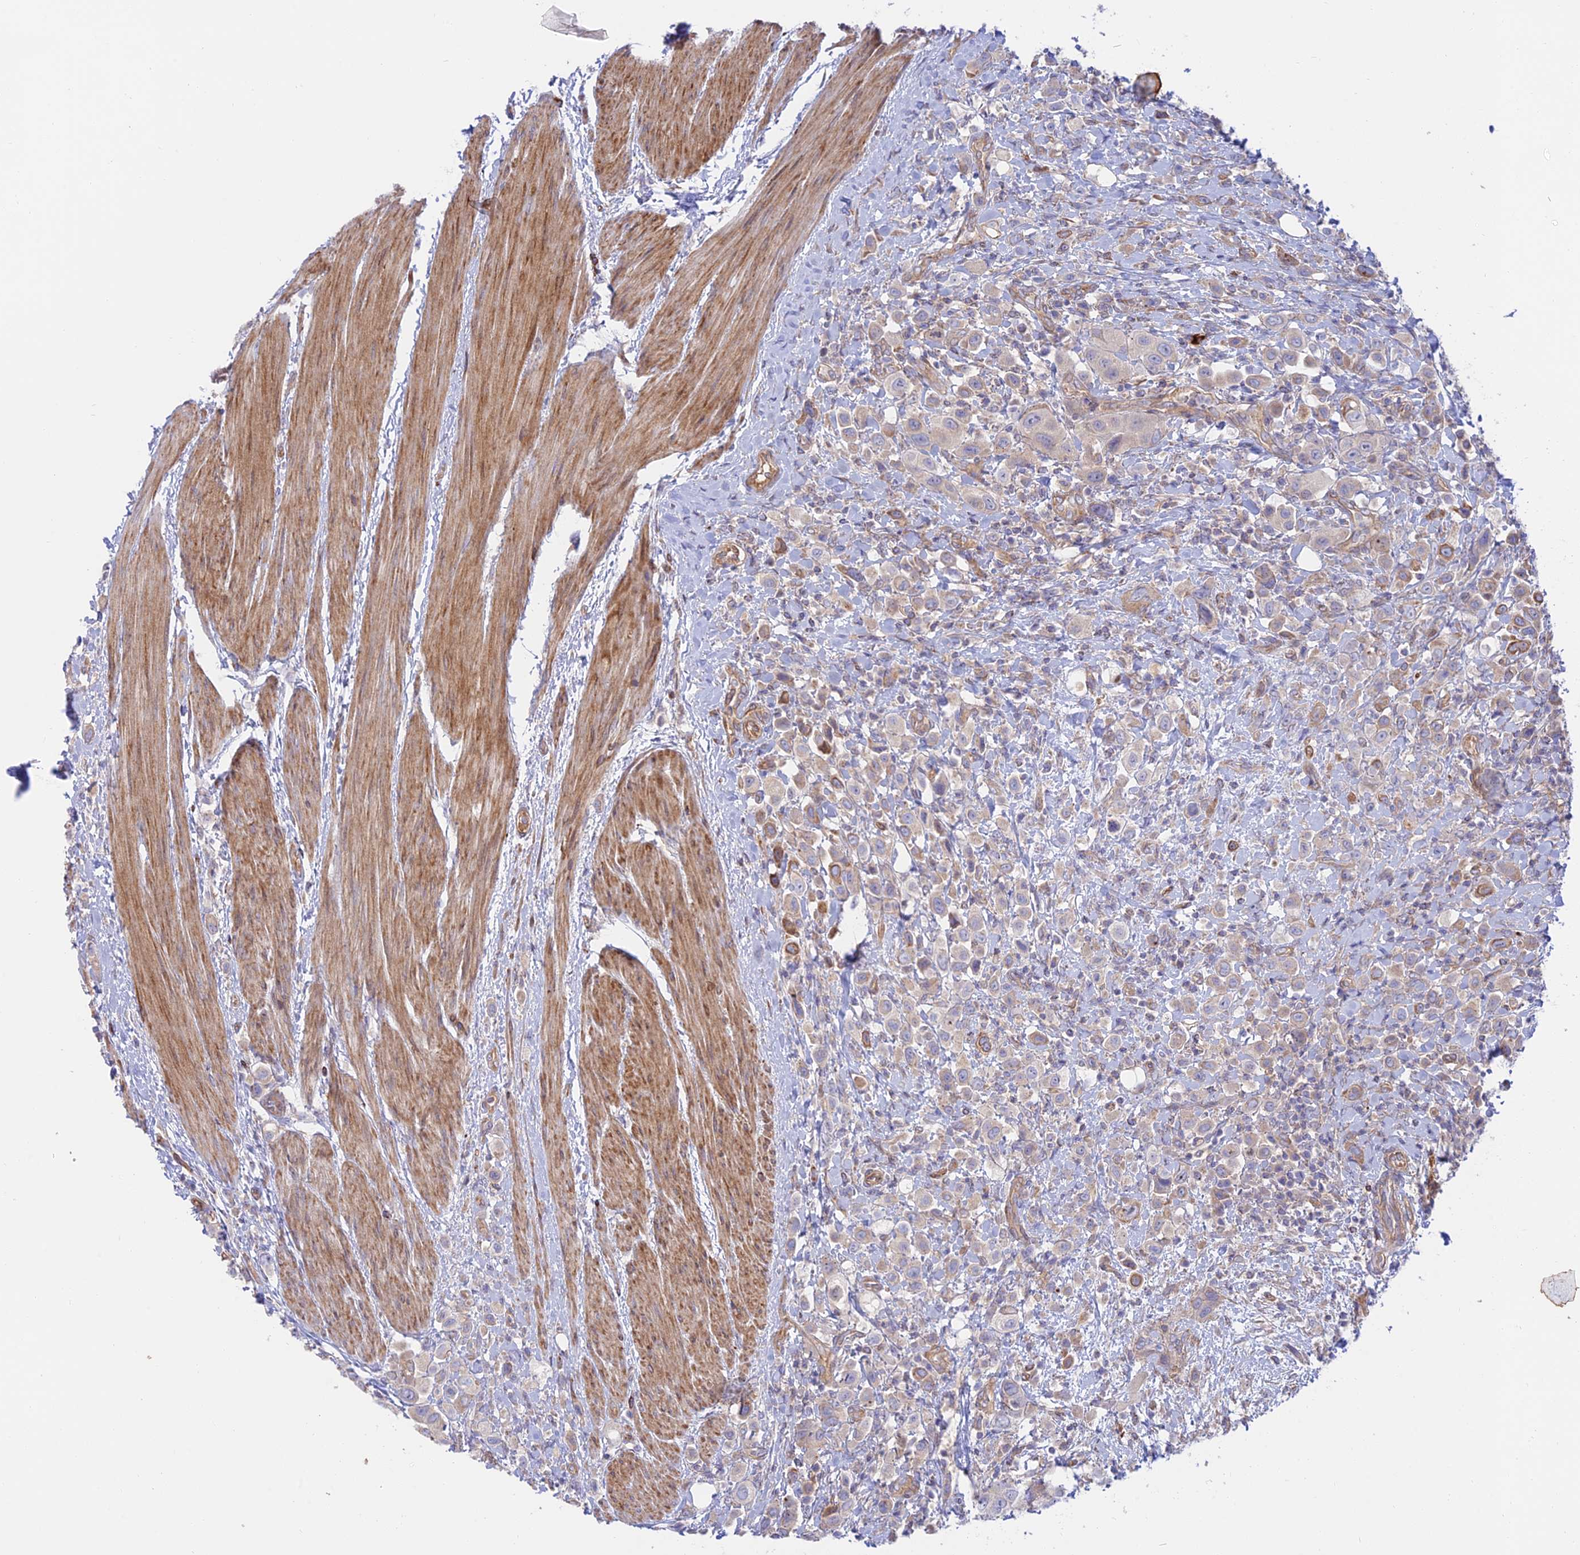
{"staining": {"intensity": "moderate", "quantity": "<25%", "location": "cytoplasmic/membranous"}, "tissue": "urothelial cancer", "cell_type": "Tumor cells", "image_type": "cancer", "snomed": [{"axis": "morphology", "description": "Urothelial carcinoma, High grade"}, {"axis": "topography", "description": "Urinary bladder"}], "caption": "The photomicrograph displays staining of high-grade urothelial carcinoma, revealing moderate cytoplasmic/membranous protein positivity (brown color) within tumor cells. (DAB (3,3'-diaminobenzidine) = brown stain, brightfield microscopy at high magnification).", "gene": "KCNAB1", "patient": {"sex": "male", "age": 50}}